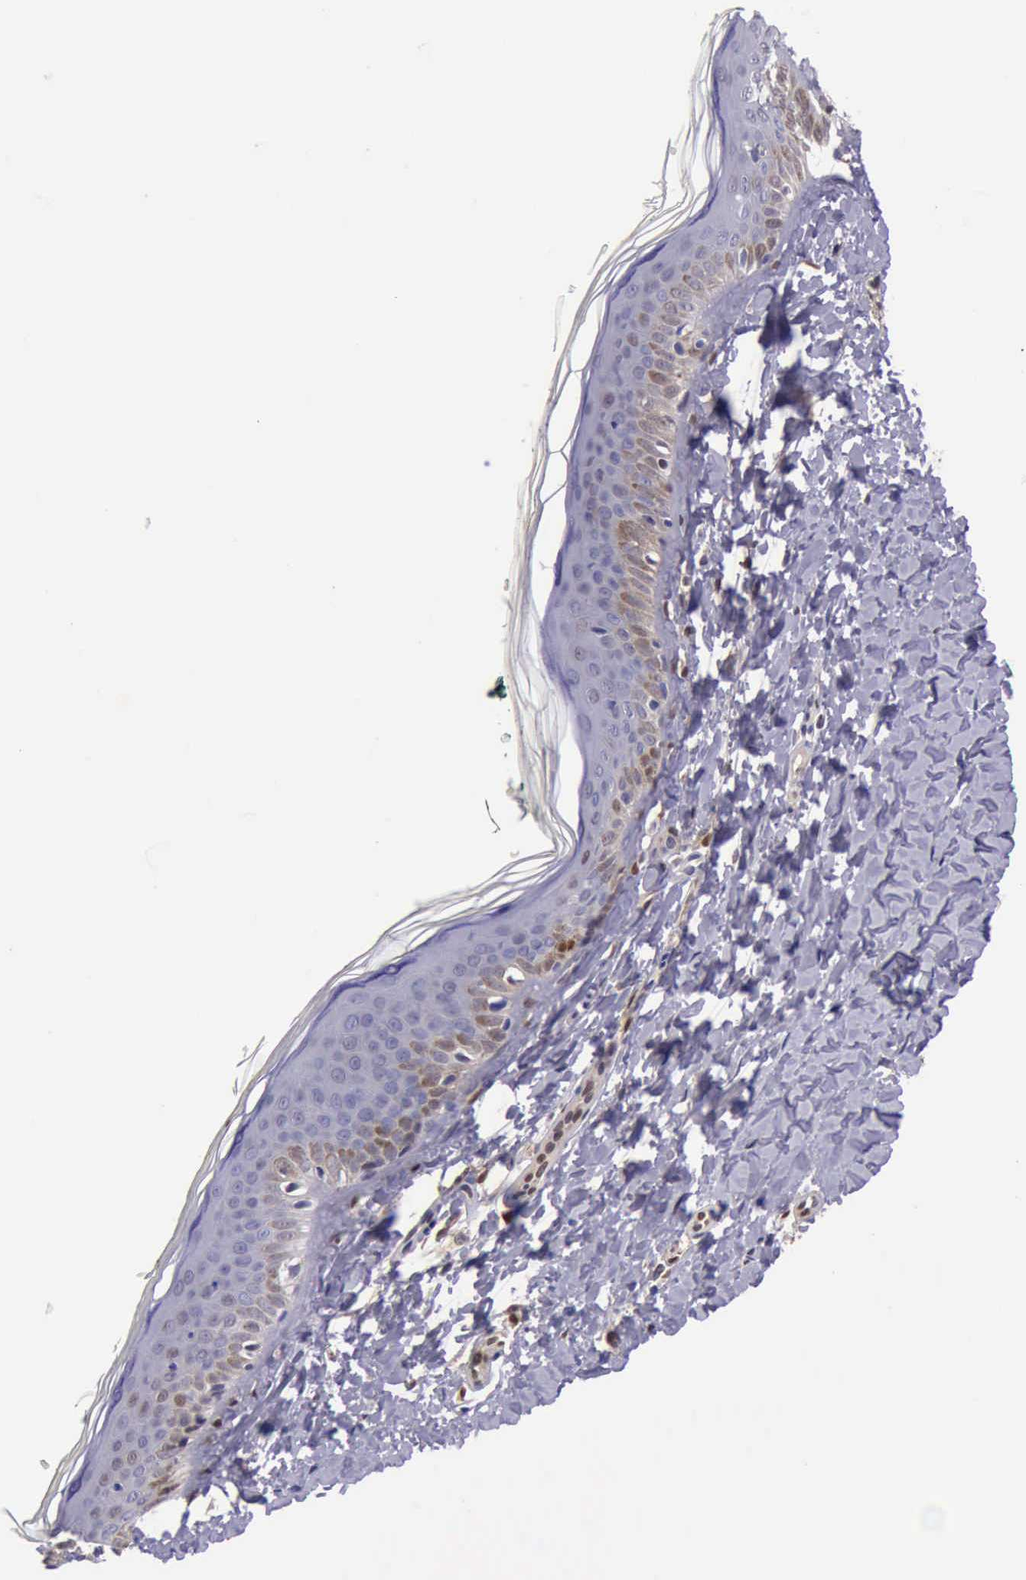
{"staining": {"intensity": "weak", "quantity": "<25%", "location": "cytoplasmic/membranous,nuclear"}, "tissue": "melanoma", "cell_type": "Tumor cells", "image_type": "cancer", "snomed": [{"axis": "morphology", "description": "Malignant melanoma, NOS"}, {"axis": "topography", "description": "Skin"}], "caption": "Tumor cells show no significant expression in malignant melanoma.", "gene": "TYMP", "patient": {"sex": "male", "age": 45}}